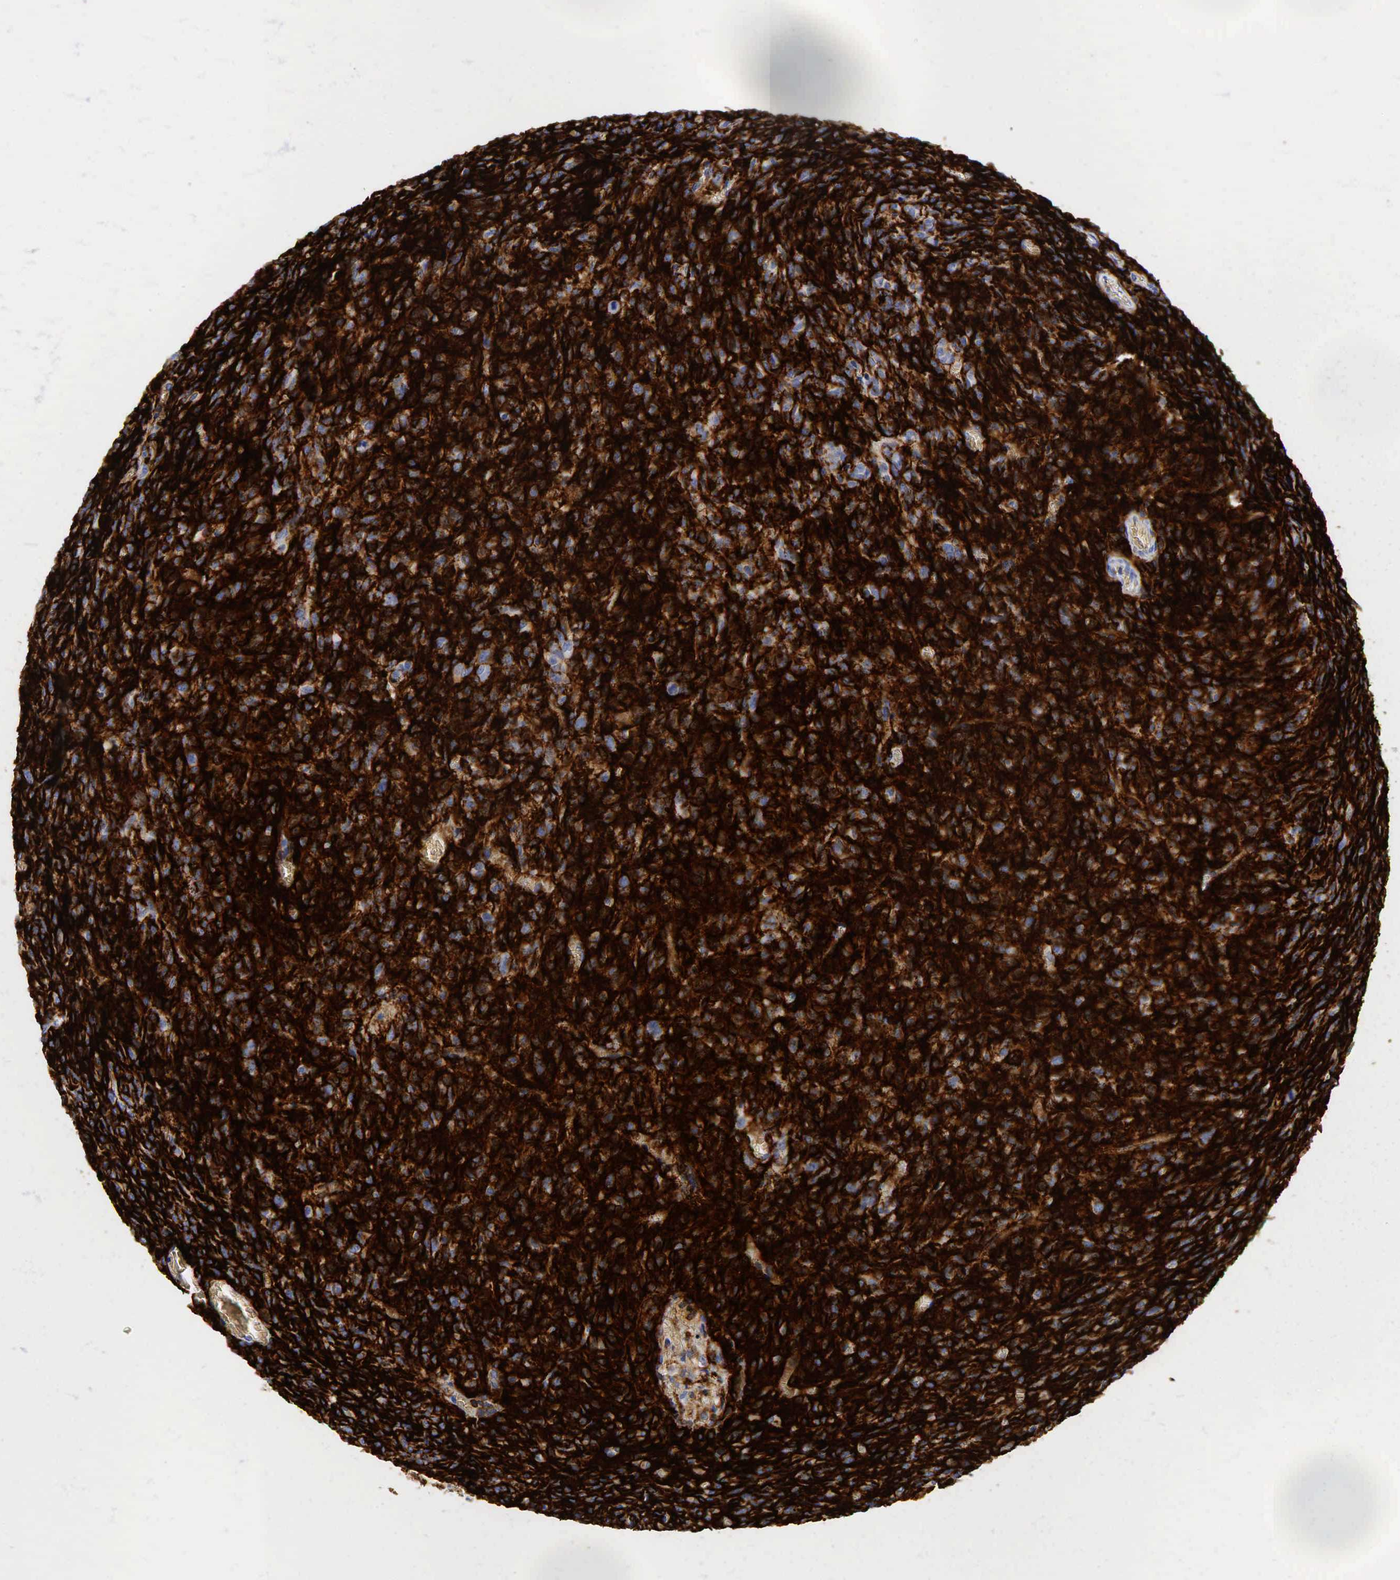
{"staining": {"intensity": "strong", "quantity": ">75%", "location": "cytoplasmic/membranous"}, "tissue": "glioma", "cell_type": "Tumor cells", "image_type": "cancer", "snomed": [{"axis": "morphology", "description": "Glioma, malignant, High grade"}, {"axis": "topography", "description": "Brain"}], "caption": "IHC photomicrograph of neoplastic tissue: glioma stained using immunohistochemistry (IHC) reveals high levels of strong protein expression localized specifically in the cytoplasmic/membranous of tumor cells, appearing as a cytoplasmic/membranous brown color.", "gene": "CD44", "patient": {"sex": "male", "age": 56}}